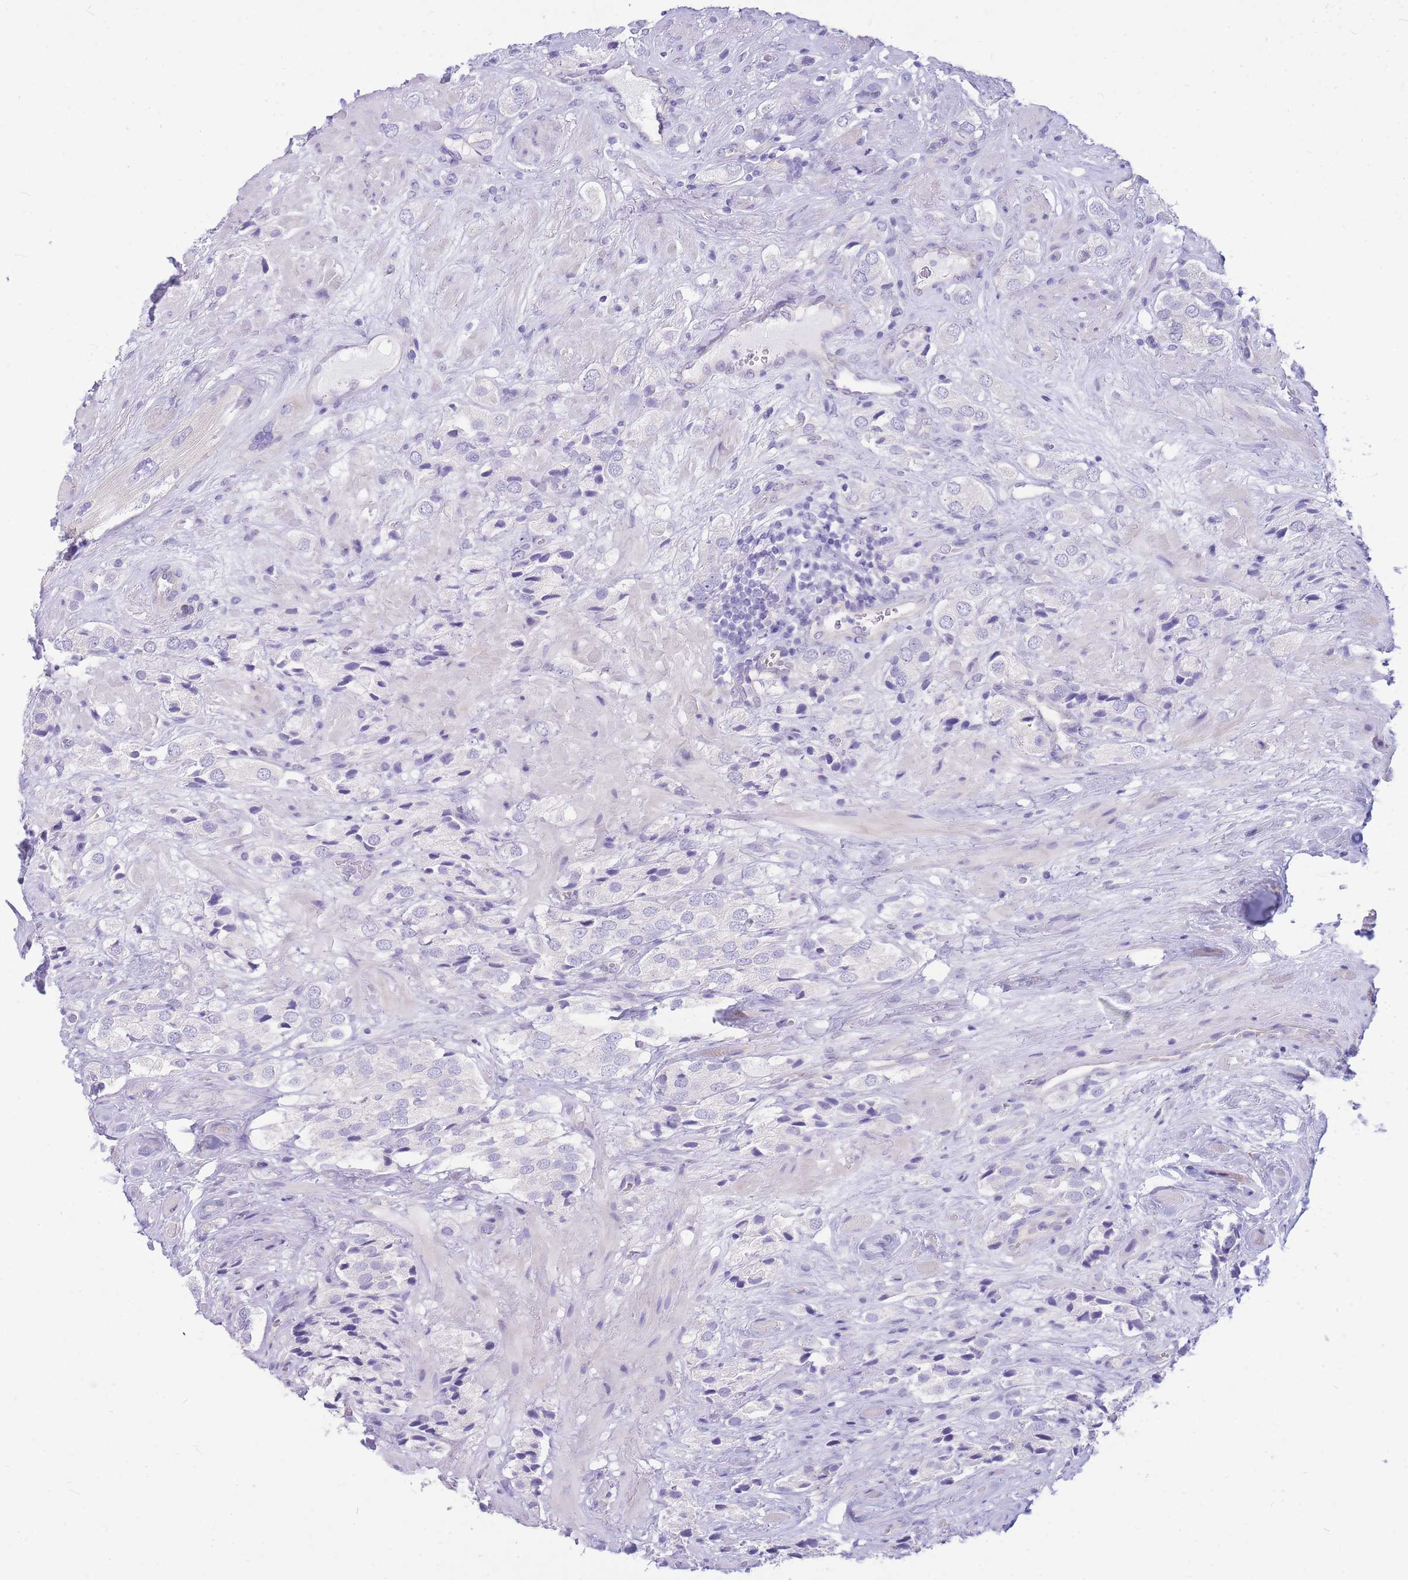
{"staining": {"intensity": "negative", "quantity": "none", "location": "none"}, "tissue": "prostate cancer", "cell_type": "Tumor cells", "image_type": "cancer", "snomed": [{"axis": "morphology", "description": "Adenocarcinoma, High grade"}, {"axis": "topography", "description": "Prostate and seminal vesicle, NOS"}], "caption": "Prostate cancer (adenocarcinoma (high-grade)) was stained to show a protein in brown. There is no significant staining in tumor cells.", "gene": "ZNF311", "patient": {"sex": "male", "age": 64}}